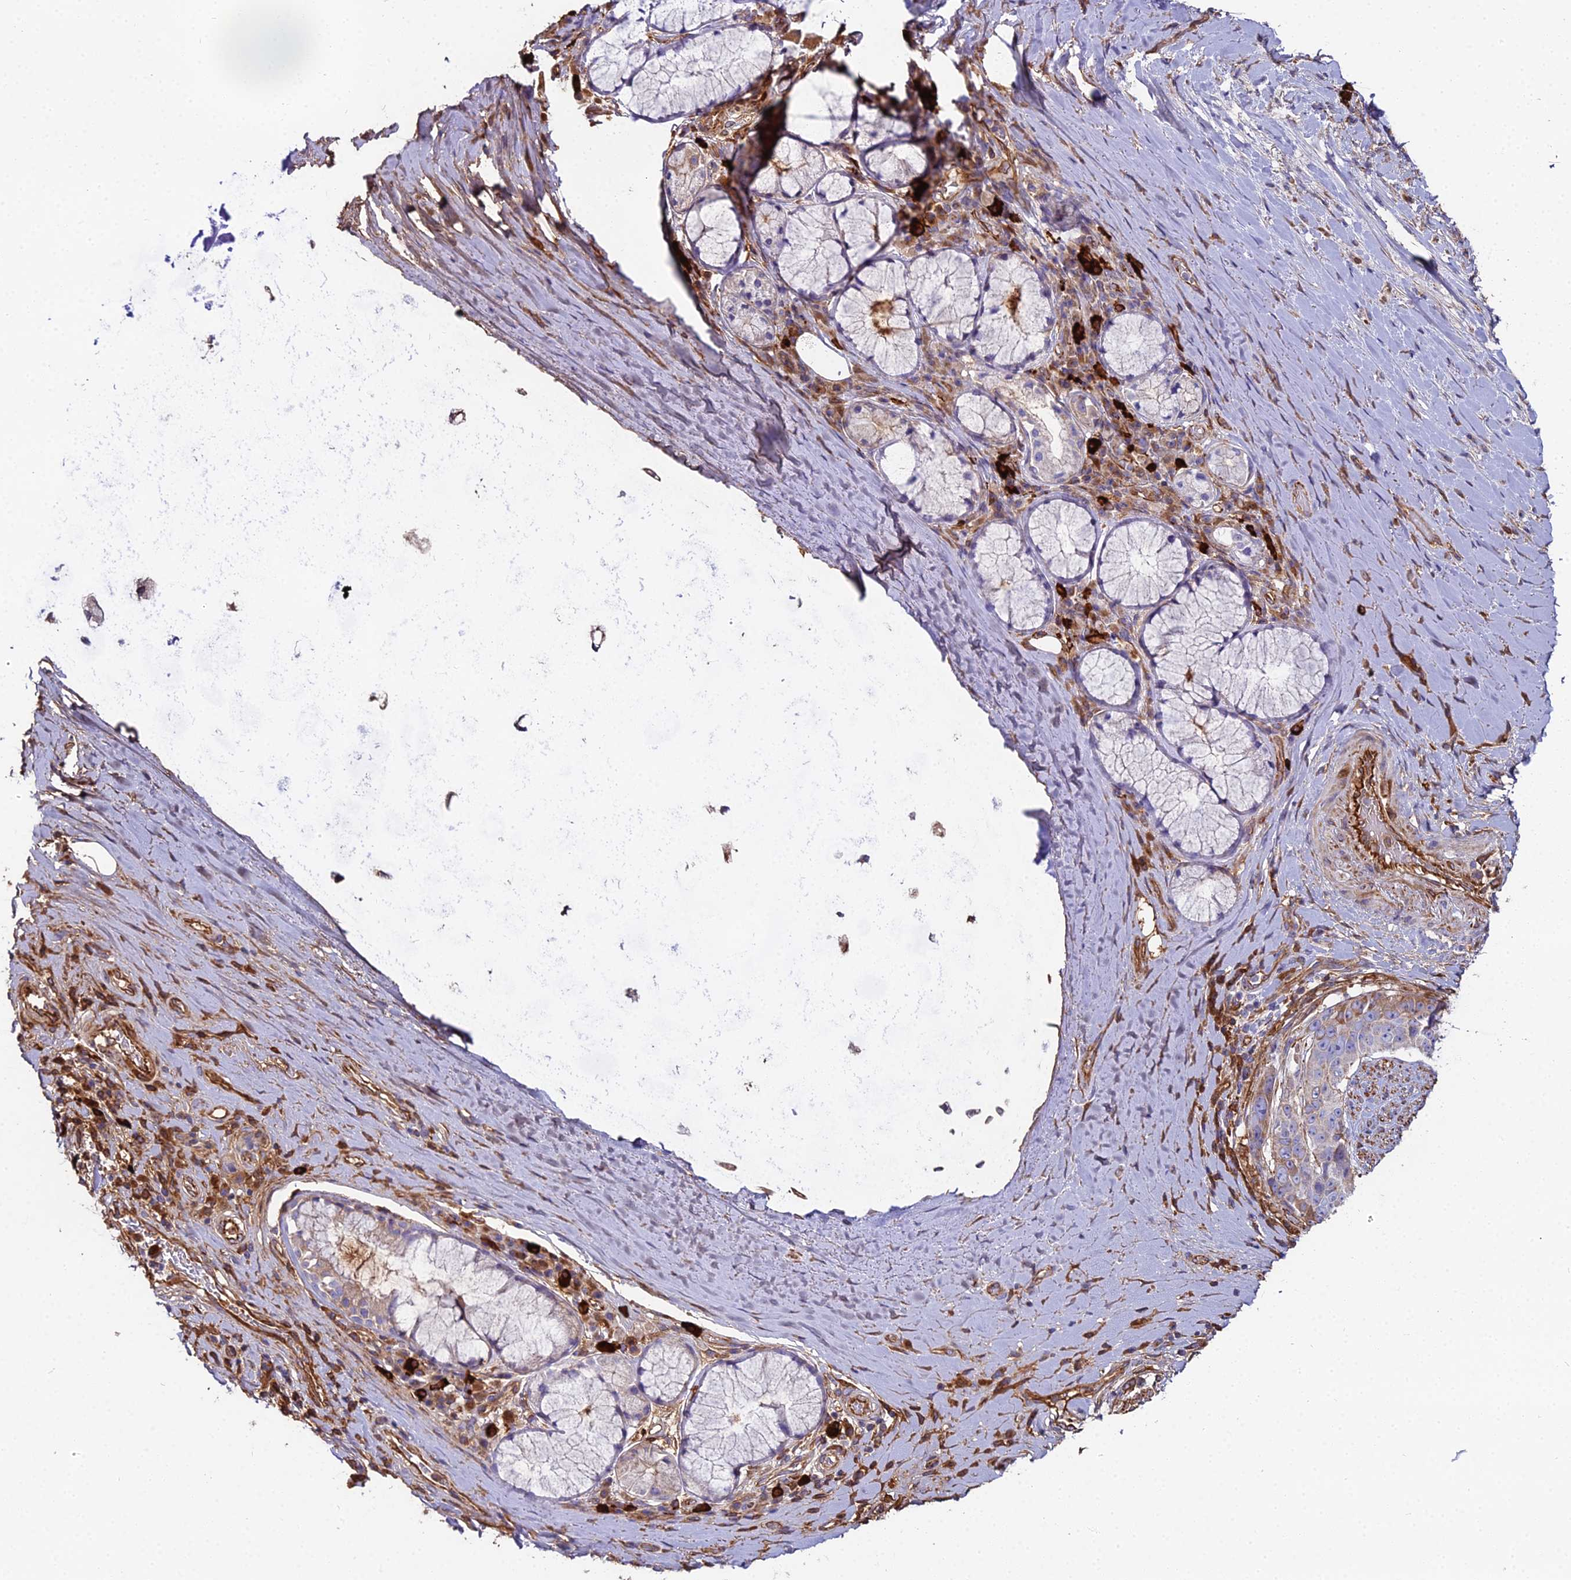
{"staining": {"intensity": "moderate", "quantity": ">75%", "location": "cytoplasmic/membranous"}, "tissue": "adipose tissue", "cell_type": "Adipocytes", "image_type": "normal", "snomed": [{"axis": "morphology", "description": "Normal tissue, NOS"}, {"axis": "morphology", "description": "Squamous cell carcinoma, NOS"}, {"axis": "topography", "description": "Bronchus"}, {"axis": "topography", "description": "Lung"}], "caption": "Immunohistochemical staining of benign human adipose tissue shows >75% levels of moderate cytoplasmic/membranous protein positivity in about >75% of adipocytes. The staining was performed using DAB (3,3'-diaminobenzidine), with brown indicating positive protein expression. Nuclei are stained blue with hematoxylin.", "gene": "BEX4", "patient": {"sex": "male", "age": 64}}